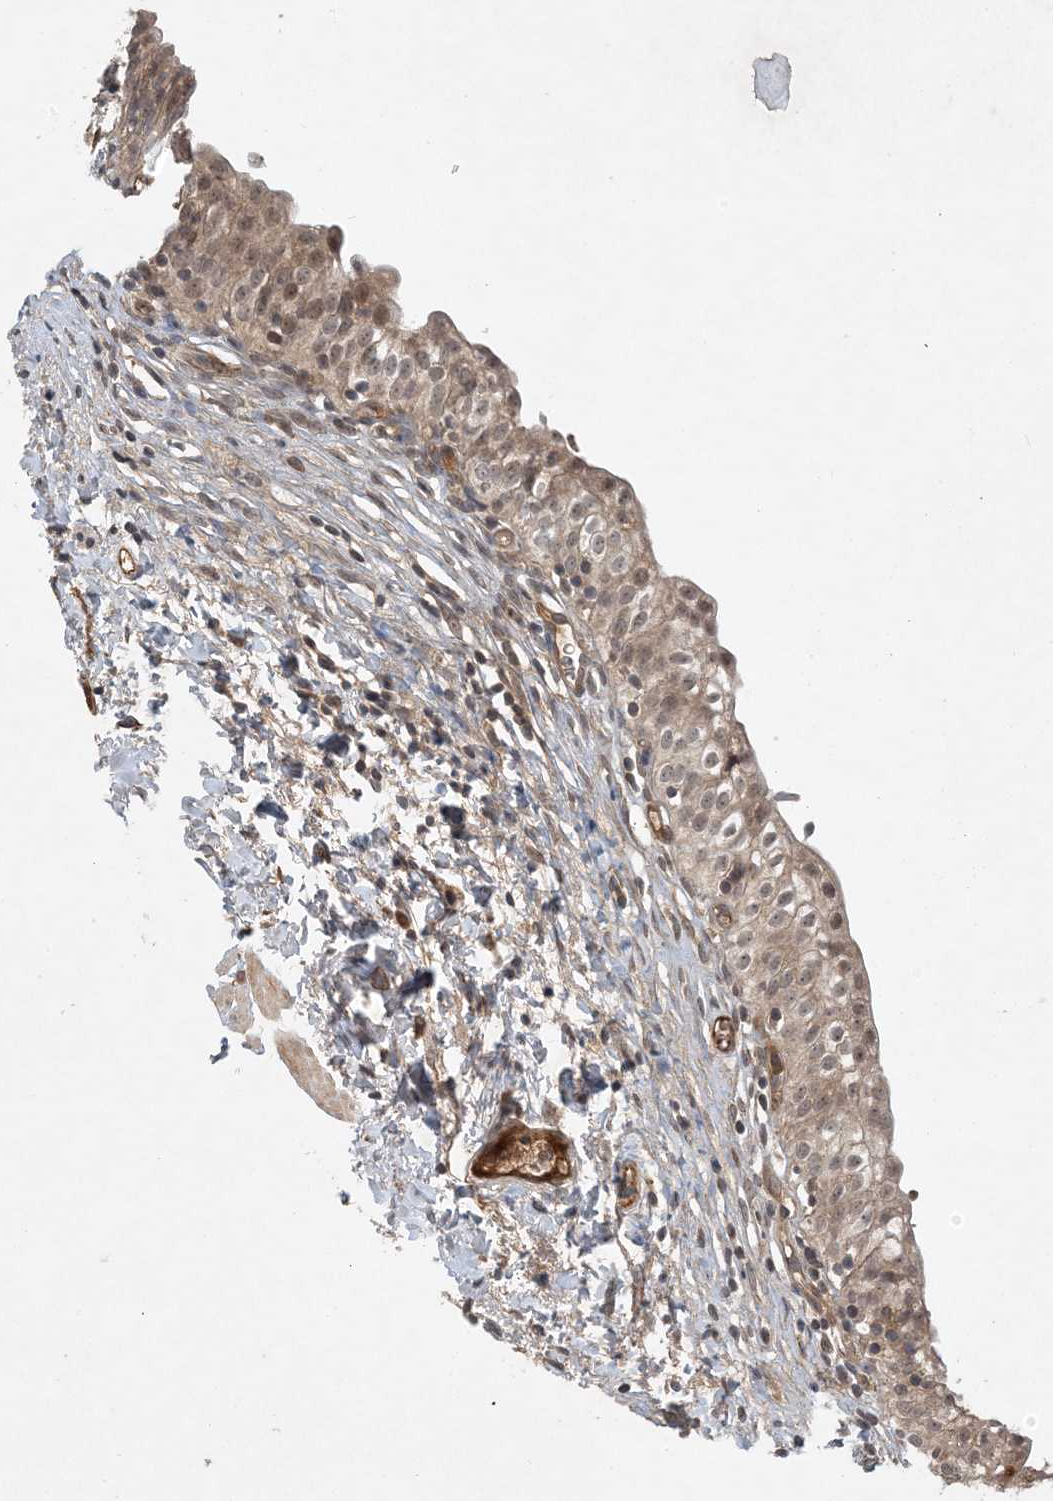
{"staining": {"intensity": "moderate", "quantity": ">75%", "location": "cytoplasmic/membranous,nuclear"}, "tissue": "urinary bladder", "cell_type": "Urothelial cells", "image_type": "normal", "snomed": [{"axis": "morphology", "description": "Normal tissue, NOS"}, {"axis": "topography", "description": "Urinary bladder"}], "caption": "Benign urinary bladder reveals moderate cytoplasmic/membranous,nuclear staining in approximately >75% of urothelial cells Nuclei are stained in blue..", "gene": "ZCCHC4", "patient": {"sex": "male", "age": 55}}